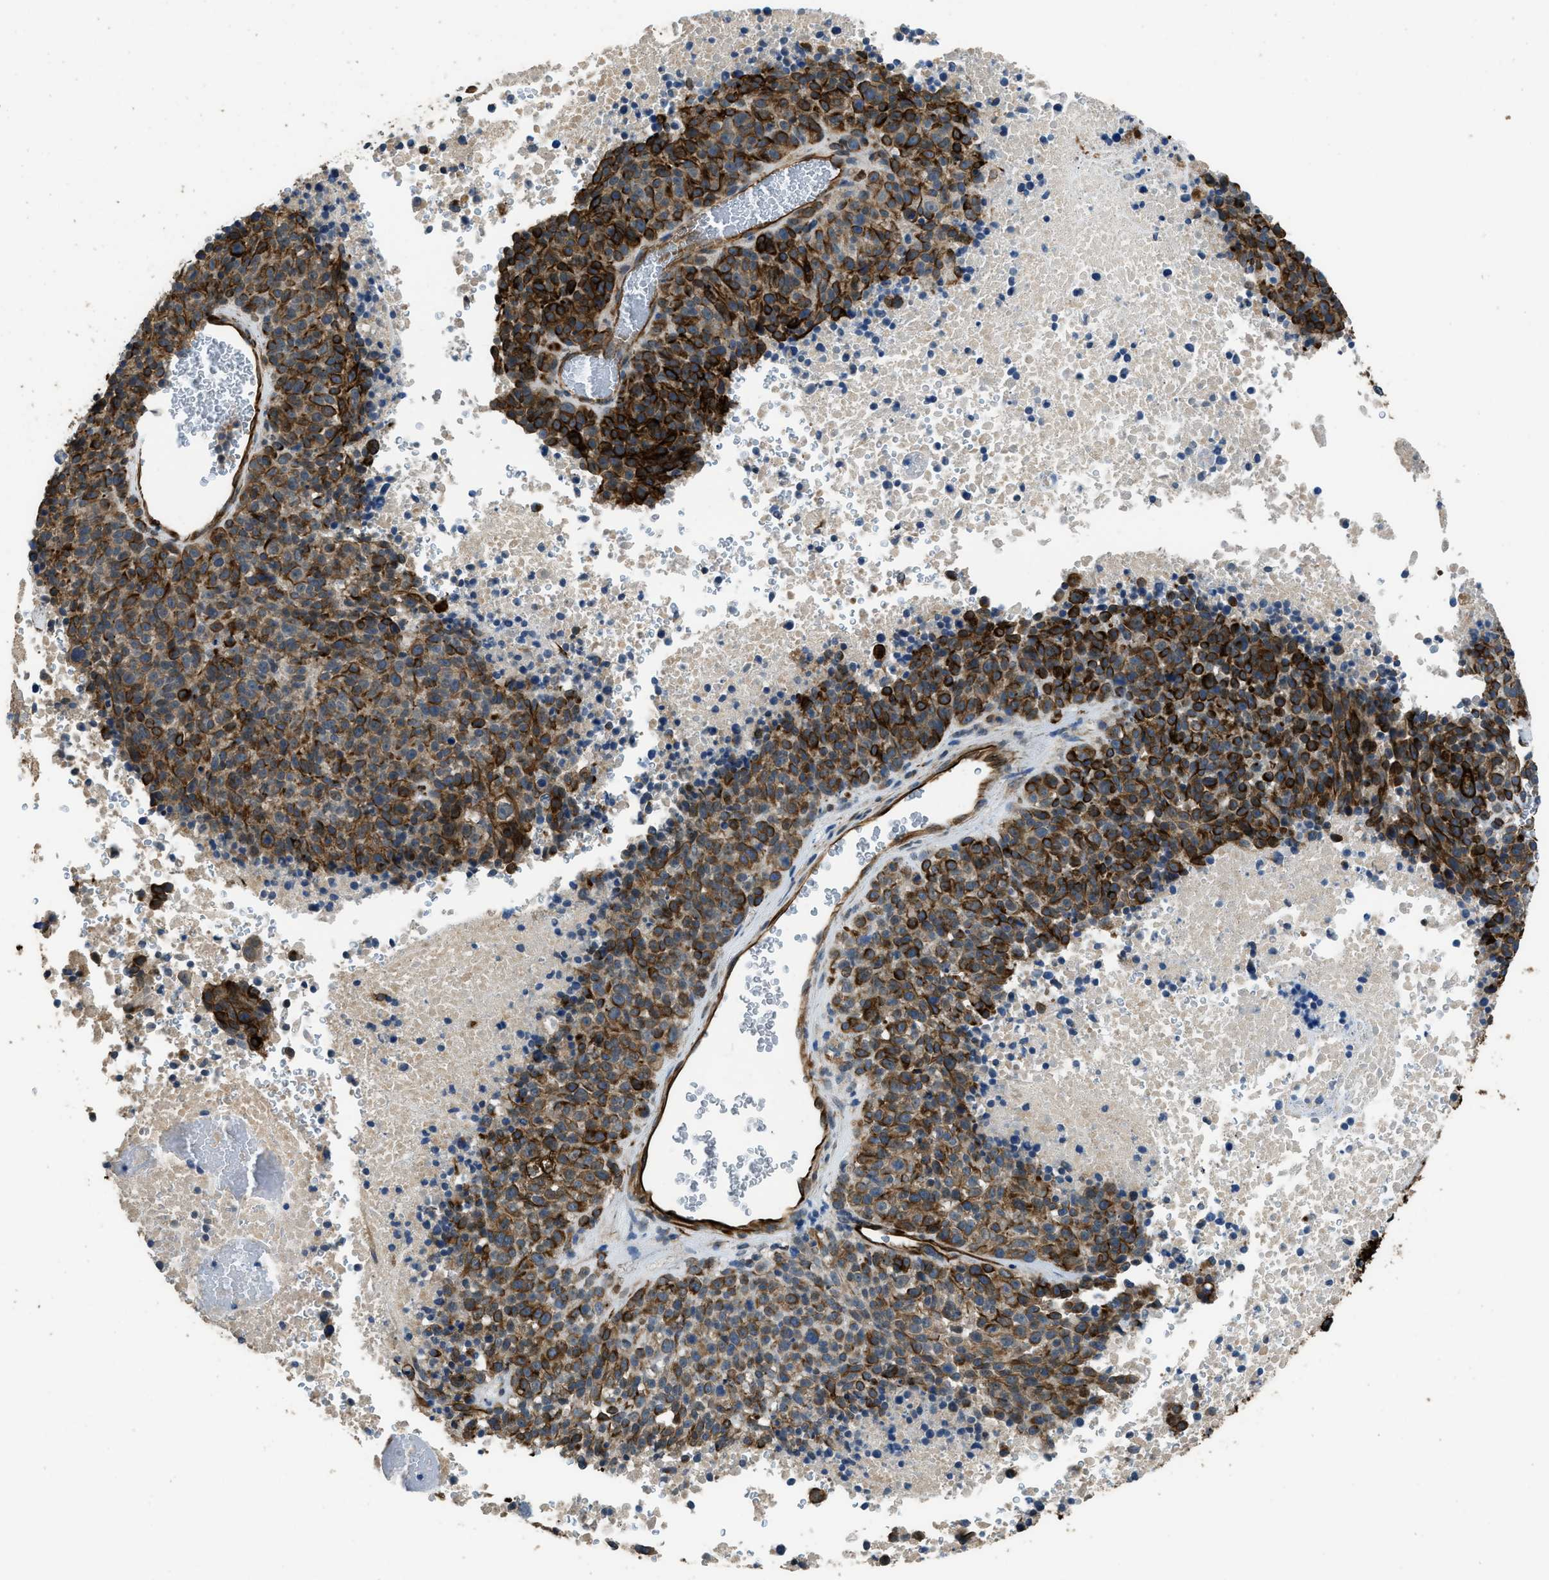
{"staining": {"intensity": "moderate", "quantity": ">75%", "location": "cytoplasmic/membranous"}, "tissue": "melanoma", "cell_type": "Tumor cells", "image_type": "cancer", "snomed": [{"axis": "morphology", "description": "Malignant melanoma, Metastatic site"}, {"axis": "topography", "description": "Cerebral cortex"}], "caption": "Protein analysis of malignant melanoma (metastatic site) tissue displays moderate cytoplasmic/membranous staining in approximately >75% of tumor cells.", "gene": "SYNM", "patient": {"sex": "female", "age": 52}}